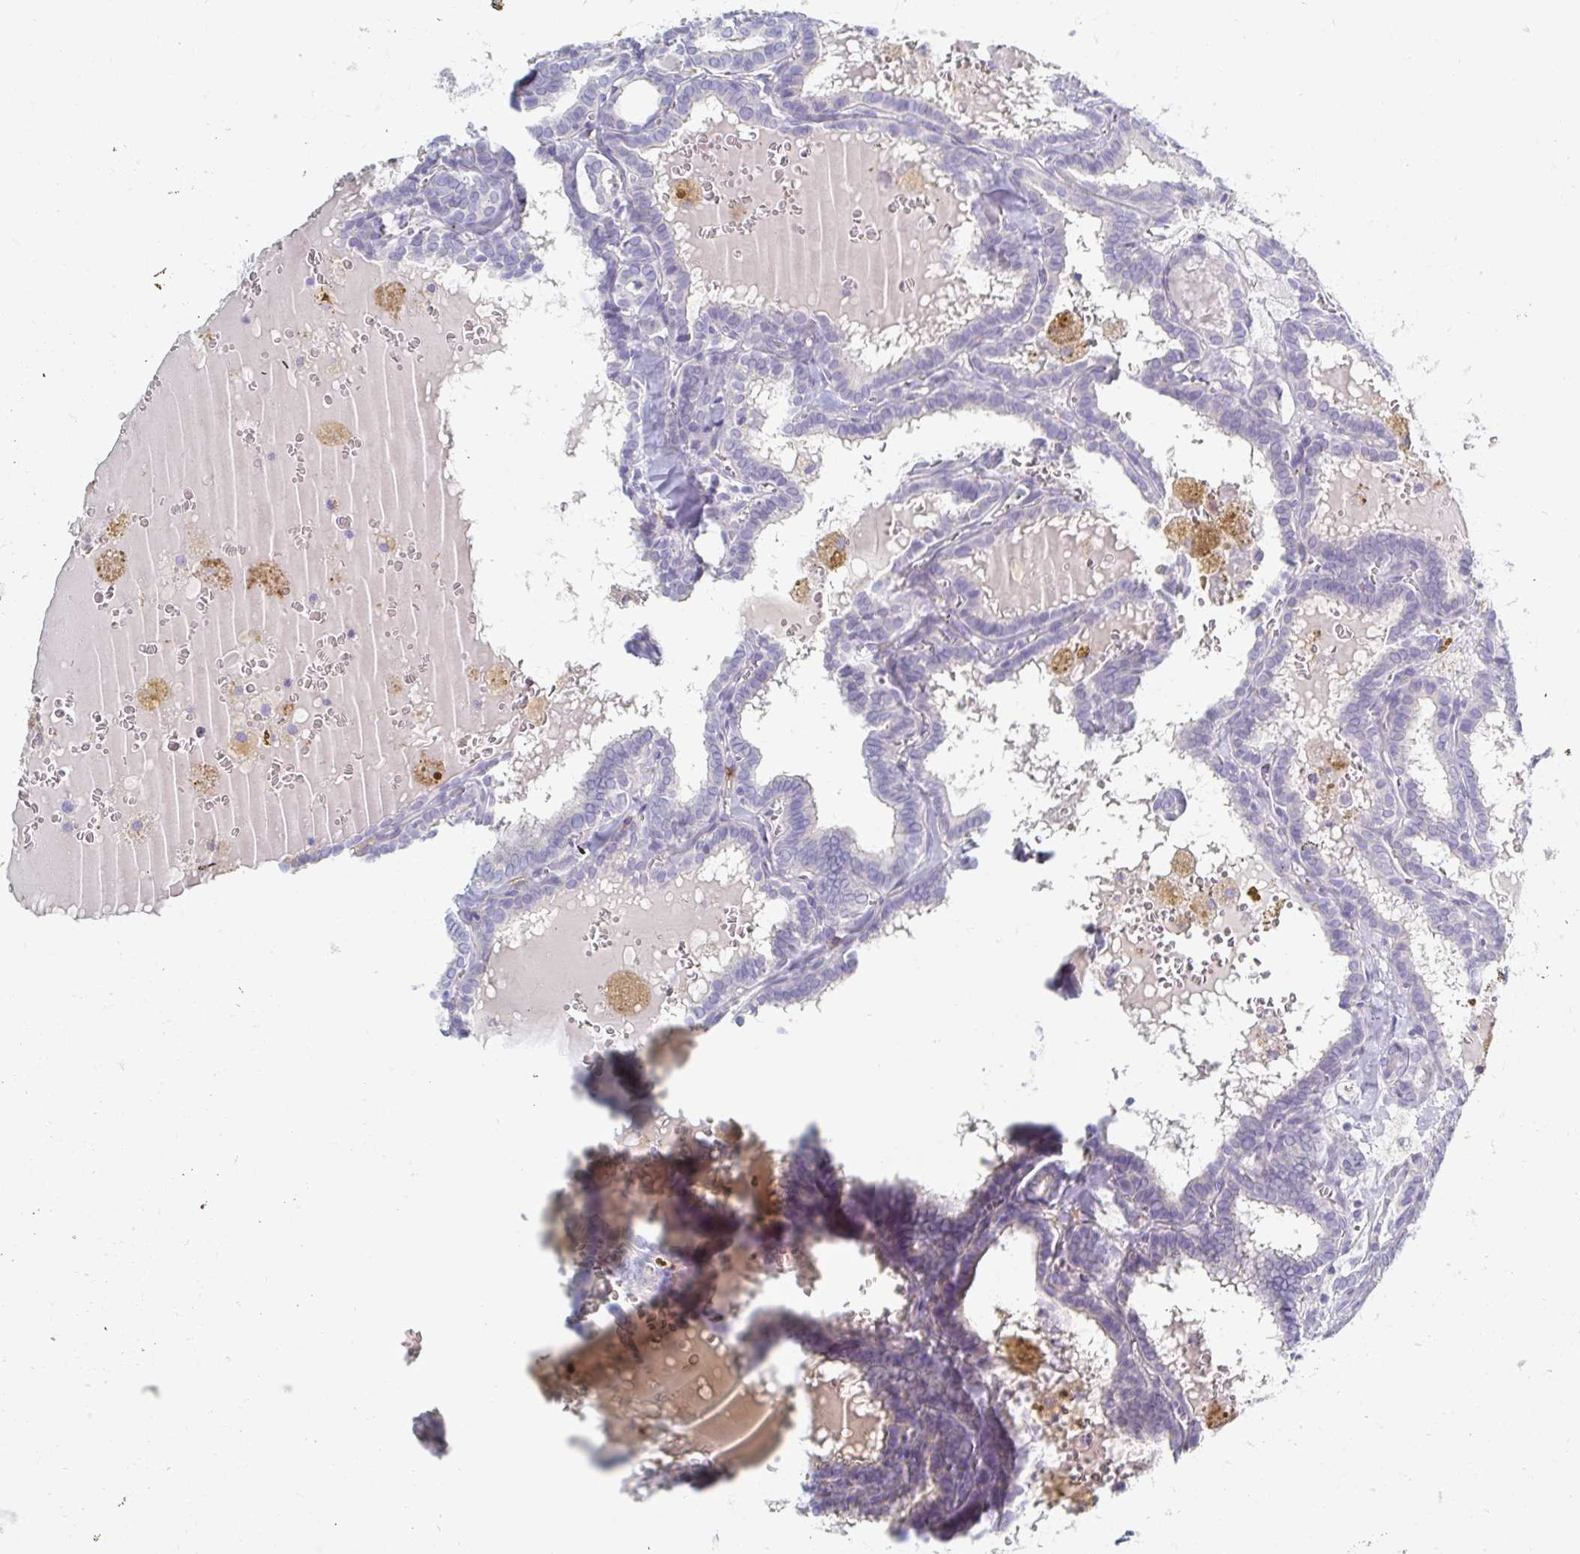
{"staining": {"intensity": "negative", "quantity": "none", "location": "none"}, "tissue": "thyroid cancer", "cell_type": "Tumor cells", "image_type": "cancer", "snomed": [{"axis": "morphology", "description": "Papillary adenocarcinoma, NOS"}, {"axis": "topography", "description": "Thyroid gland"}], "caption": "An immunohistochemistry image of thyroid cancer is shown. There is no staining in tumor cells of thyroid cancer.", "gene": "MYLK2", "patient": {"sex": "female", "age": 39}}